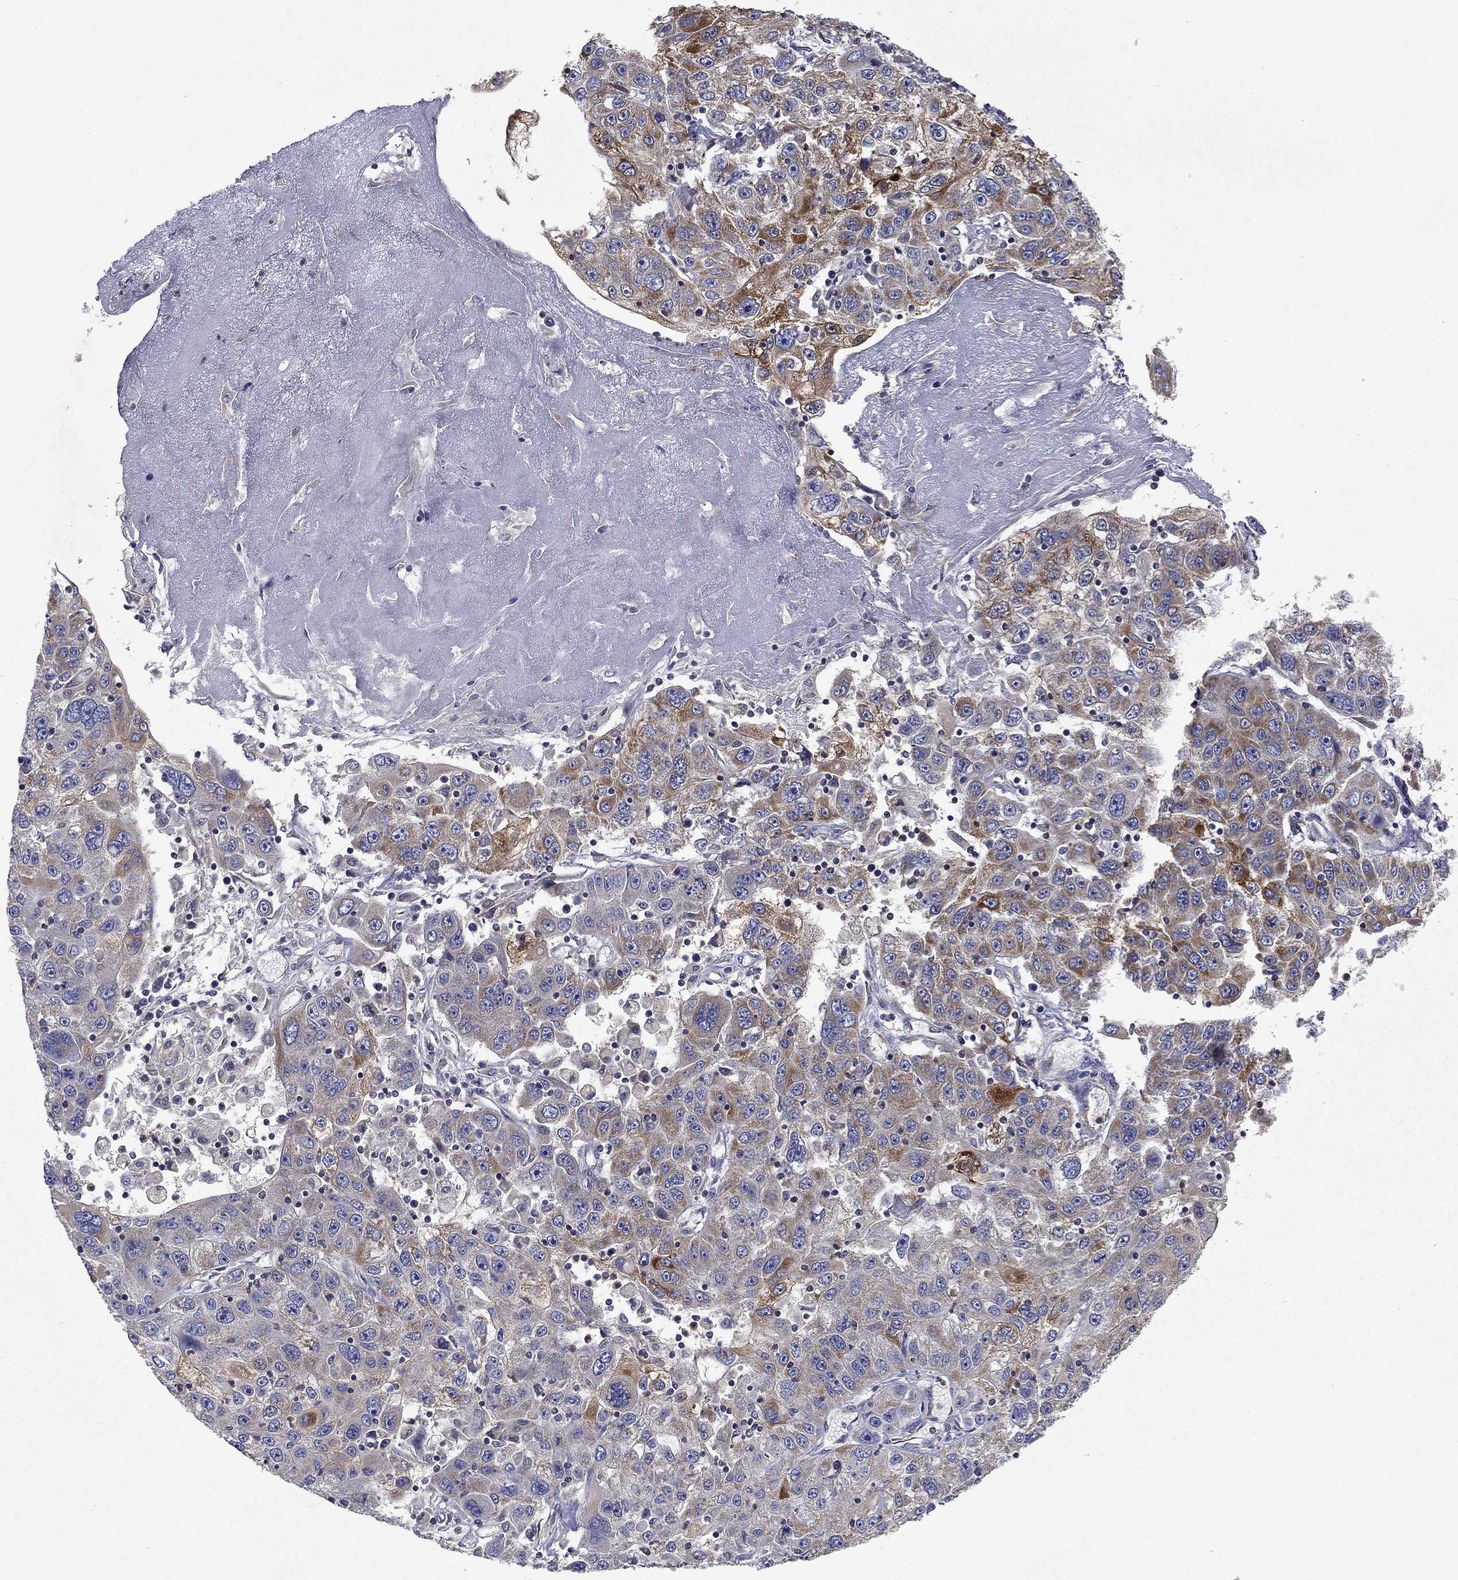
{"staining": {"intensity": "moderate", "quantity": "<25%", "location": "cytoplasmic/membranous"}, "tissue": "stomach cancer", "cell_type": "Tumor cells", "image_type": "cancer", "snomed": [{"axis": "morphology", "description": "Adenocarcinoma, NOS"}, {"axis": "topography", "description": "Stomach"}], "caption": "Human stomach cancer (adenocarcinoma) stained with a protein marker exhibits moderate staining in tumor cells.", "gene": "GLTP", "patient": {"sex": "male", "age": 56}}